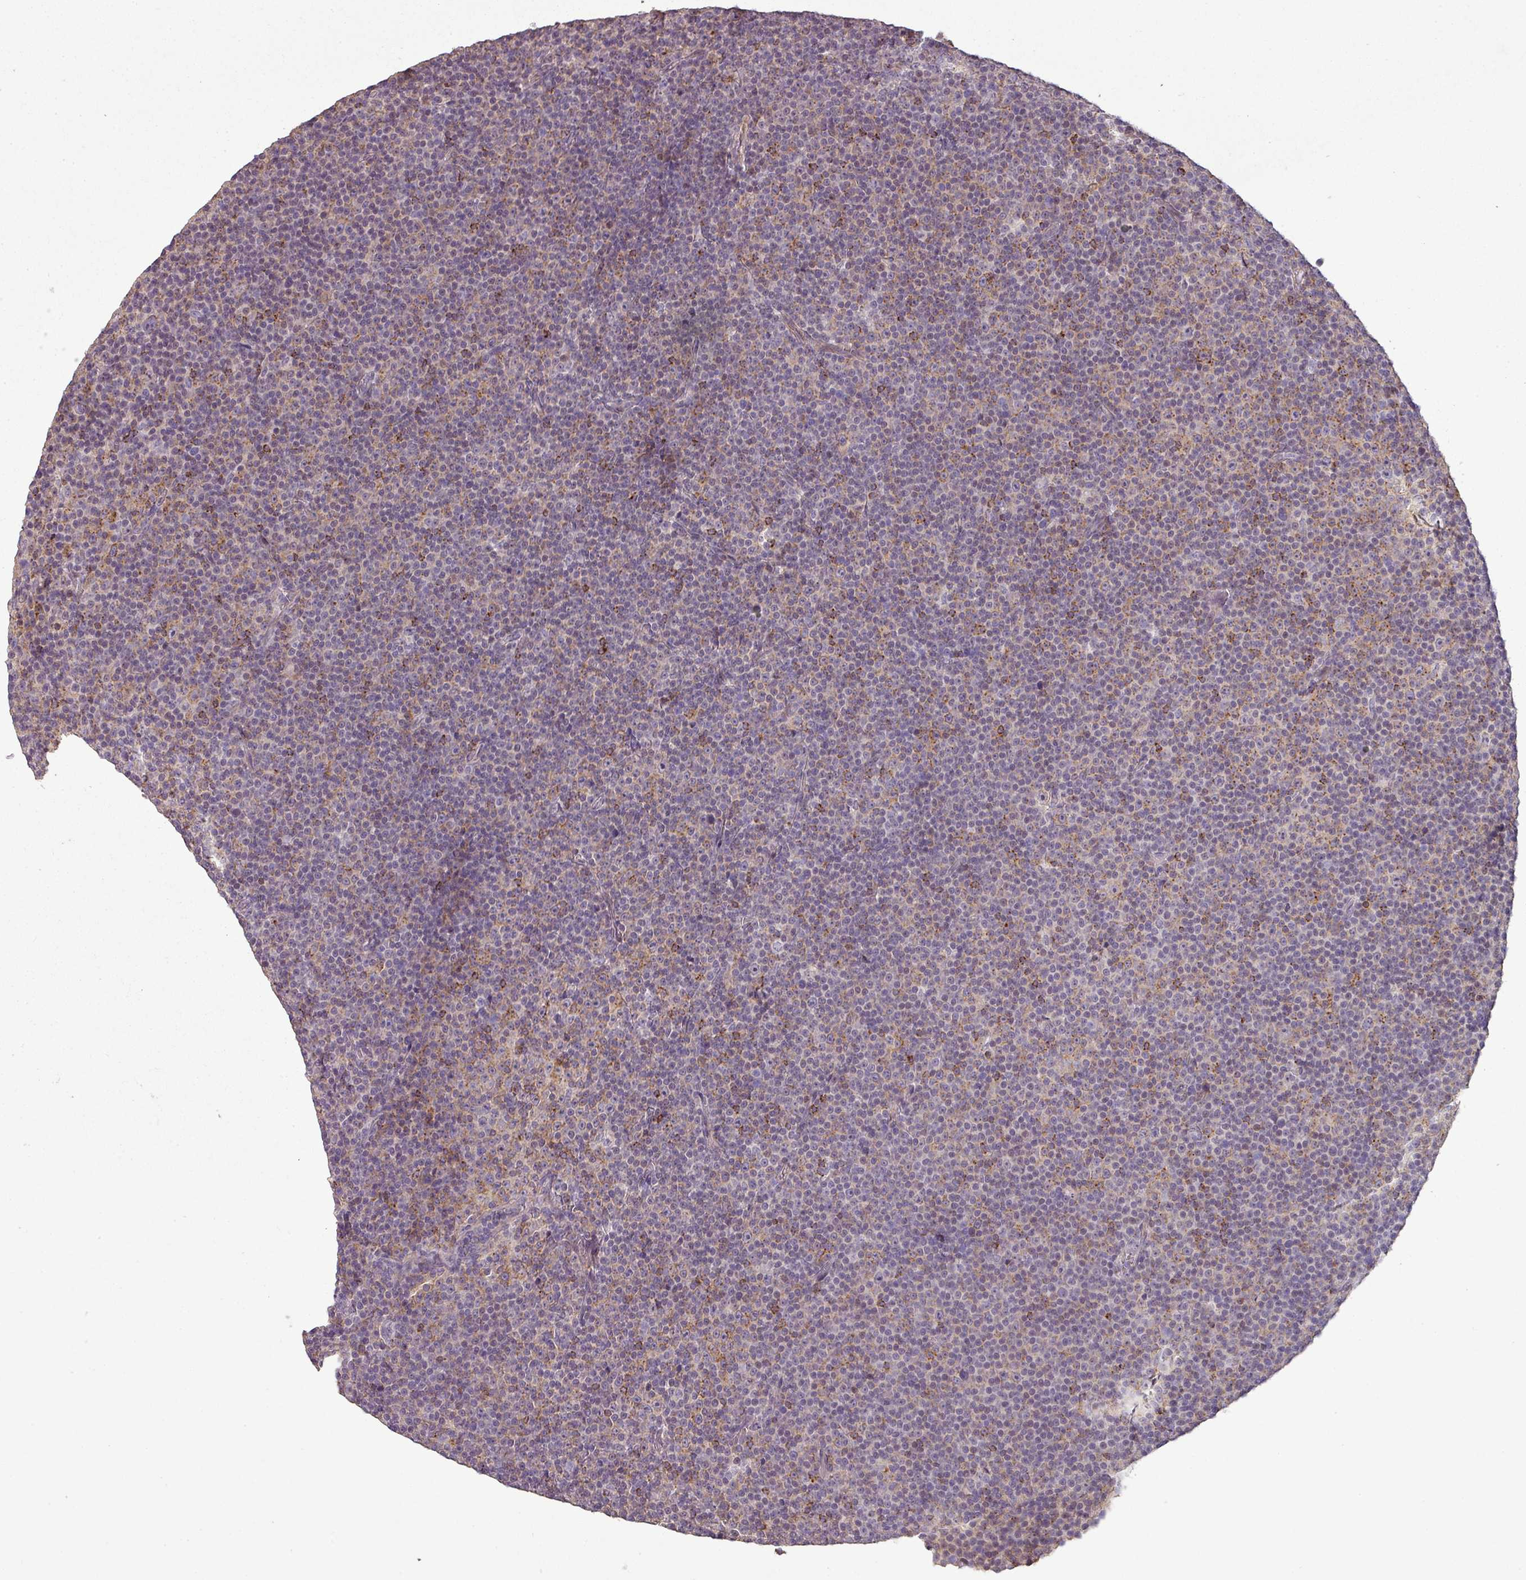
{"staining": {"intensity": "weak", "quantity": "25%-75%", "location": "cytoplasmic/membranous"}, "tissue": "lymphoma", "cell_type": "Tumor cells", "image_type": "cancer", "snomed": [{"axis": "morphology", "description": "Malignant lymphoma, non-Hodgkin's type, Low grade"}, {"axis": "topography", "description": "Lymph node"}], "caption": "Lymphoma stained with immunohistochemistry shows weak cytoplasmic/membranous staining in approximately 25%-75% of tumor cells.", "gene": "LY9", "patient": {"sex": "female", "age": 67}}